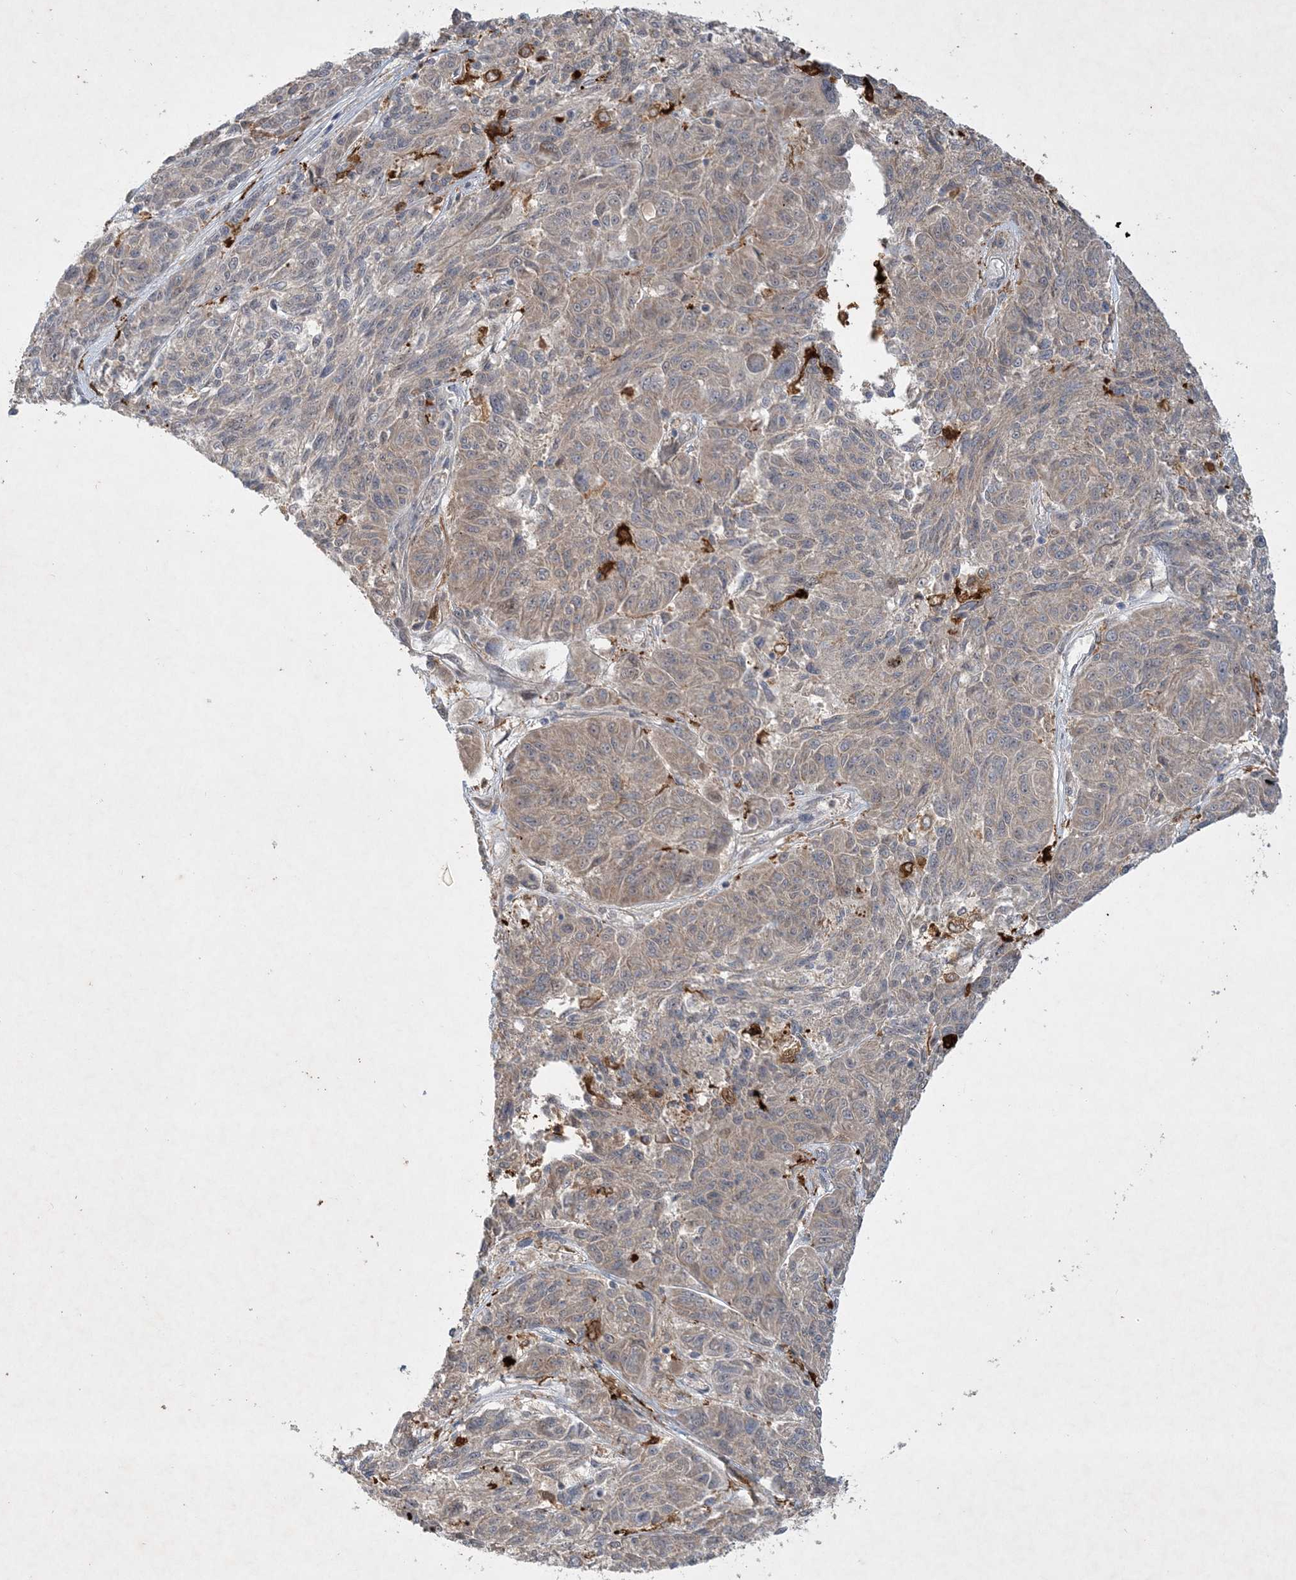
{"staining": {"intensity": "weak", "quantity": "25%-75%", "location": "cytoplasmic/membranous"}, "tissue": "melanoma", "cell_type": "Tumor cells", "image_type": "cancer", "snomed": [{"axis": "morphology", "description": "Malignant melanoma, NOS"}, {"axis": "topography", "description": "Skin"}], "caption": "Melanoma stained with a brown dye displays weak cytoplasmic/membranous positive positivity in about 25%-75% of tumor cells.", "gene": "THG1L", "patient": {"sex": "male", "age": 53}}